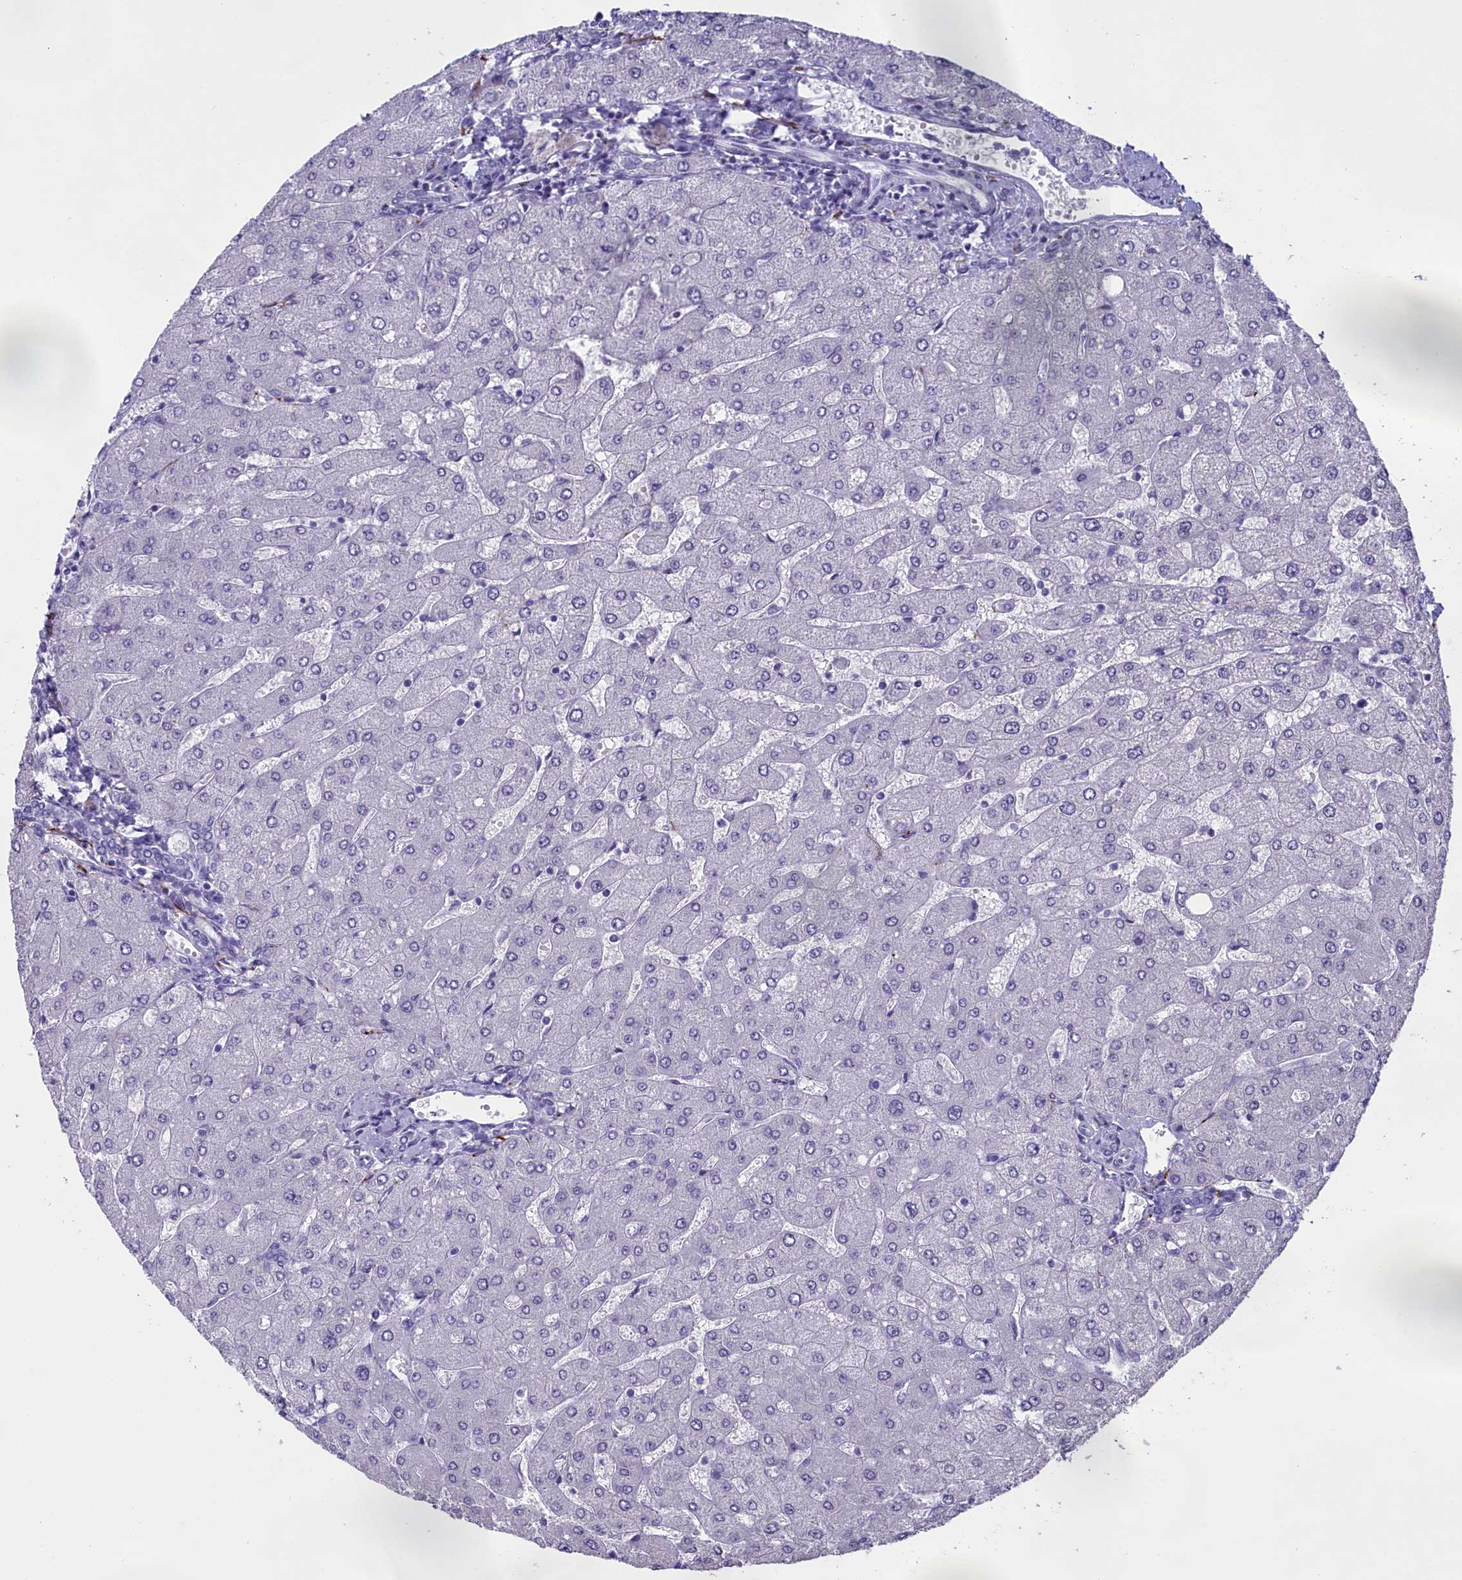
{"staining": {"intensity": "negative", "quantity": "none", "location": "none"}, "tissue": "liver", "cell_type": "Cholangiocytes", "image_type": "normal", "snomed": [{"axis": "morphology", "description": "Normal tissue, NOS"}, {"axis": "topography", "description": "Liver"}], "caption": "Immunohistochemical staining of normal human liver demonstrates no significant staining in cholangiocytes. (DAB IHC visualized using brightfield microscopy, high magnification).", "gene": "MAP6", "patient": {"sex": "male", "age": 55}}